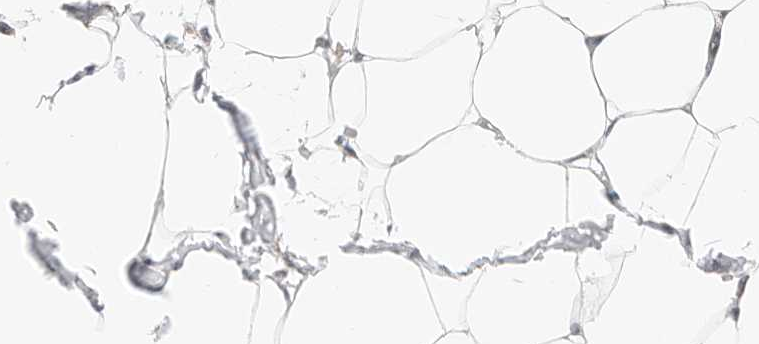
{"staining": {"intensity": "negative", "quantity": "none", "location": "none"}, "tissue": "adipose tissue", "cell_type": "Adipocytes", "image_type": "normal", "snomed": [{"axis": "morphology", "description": "Normal tissue, NOS"}, {"axis": "morphology", "description": "Adenocarcinoma, NOS"}, {"axis": "topography", "description": "Colon"}, {"axis": "topography", "description": "Peripheral nerve tissue"}], "caption": "Adipose tissue stained for a protein using immunohistochemistry (IHC) displays no positivity adipocytes.", "gene": "RIMKLA", "patient": {"sex": "male", "age": 14}}